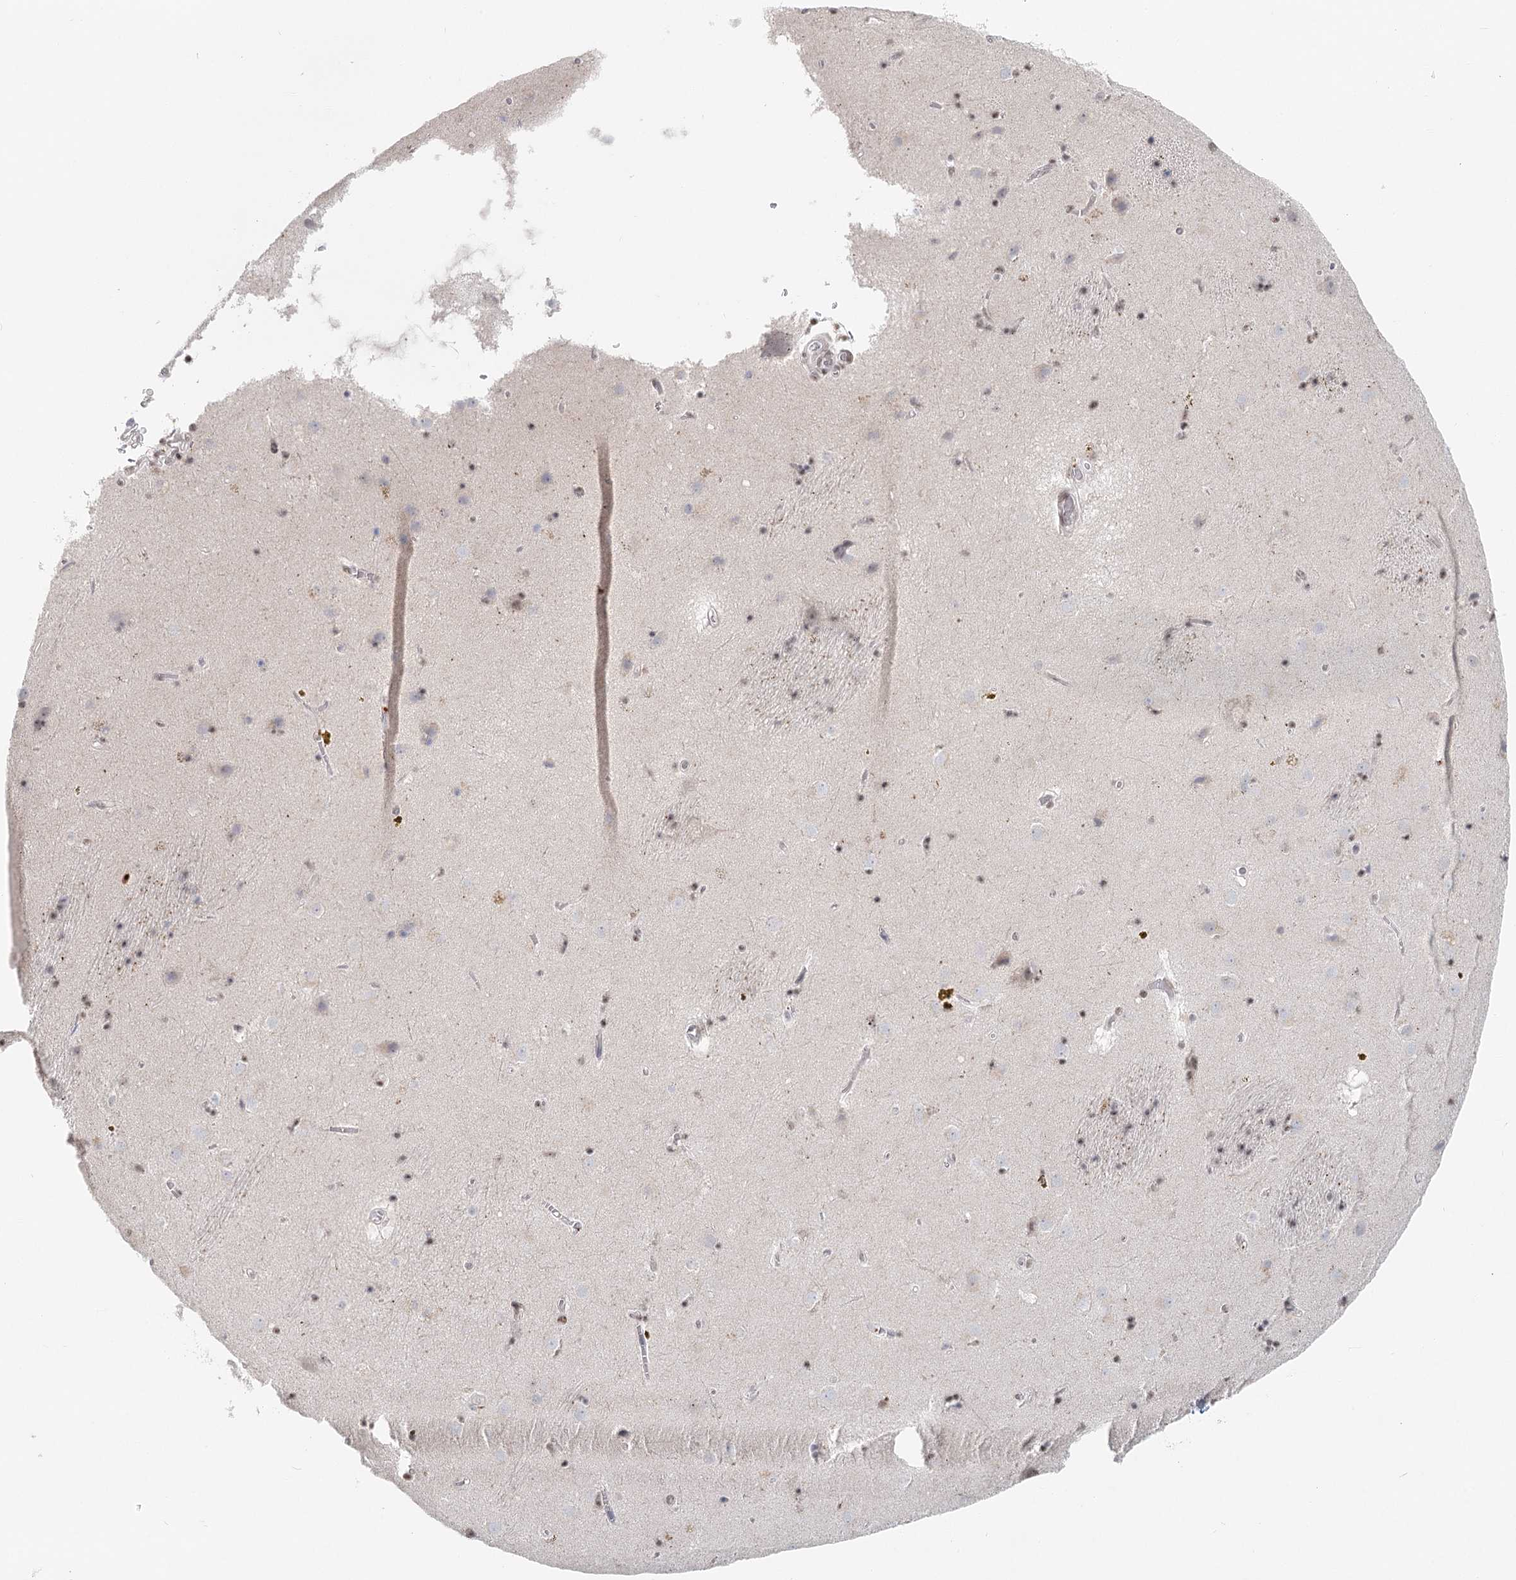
{"staining": {"intensity": "negative", "quantity": "none", "location": "none"}, "tissue": "caudate", "cell_type": "Glial cells", "image_type": "normal", "snomed": [{"axis": "morphology", "description": "Normal tissue, NOS"}, {"axis": "topography", "description": "Lateral ventricle wall"}], "caption": "The micrograph demonstrates no staining of glial cells in benign caudate.", "gene": "BNIP5", "patient": {"sex": "male", "age": 70}}